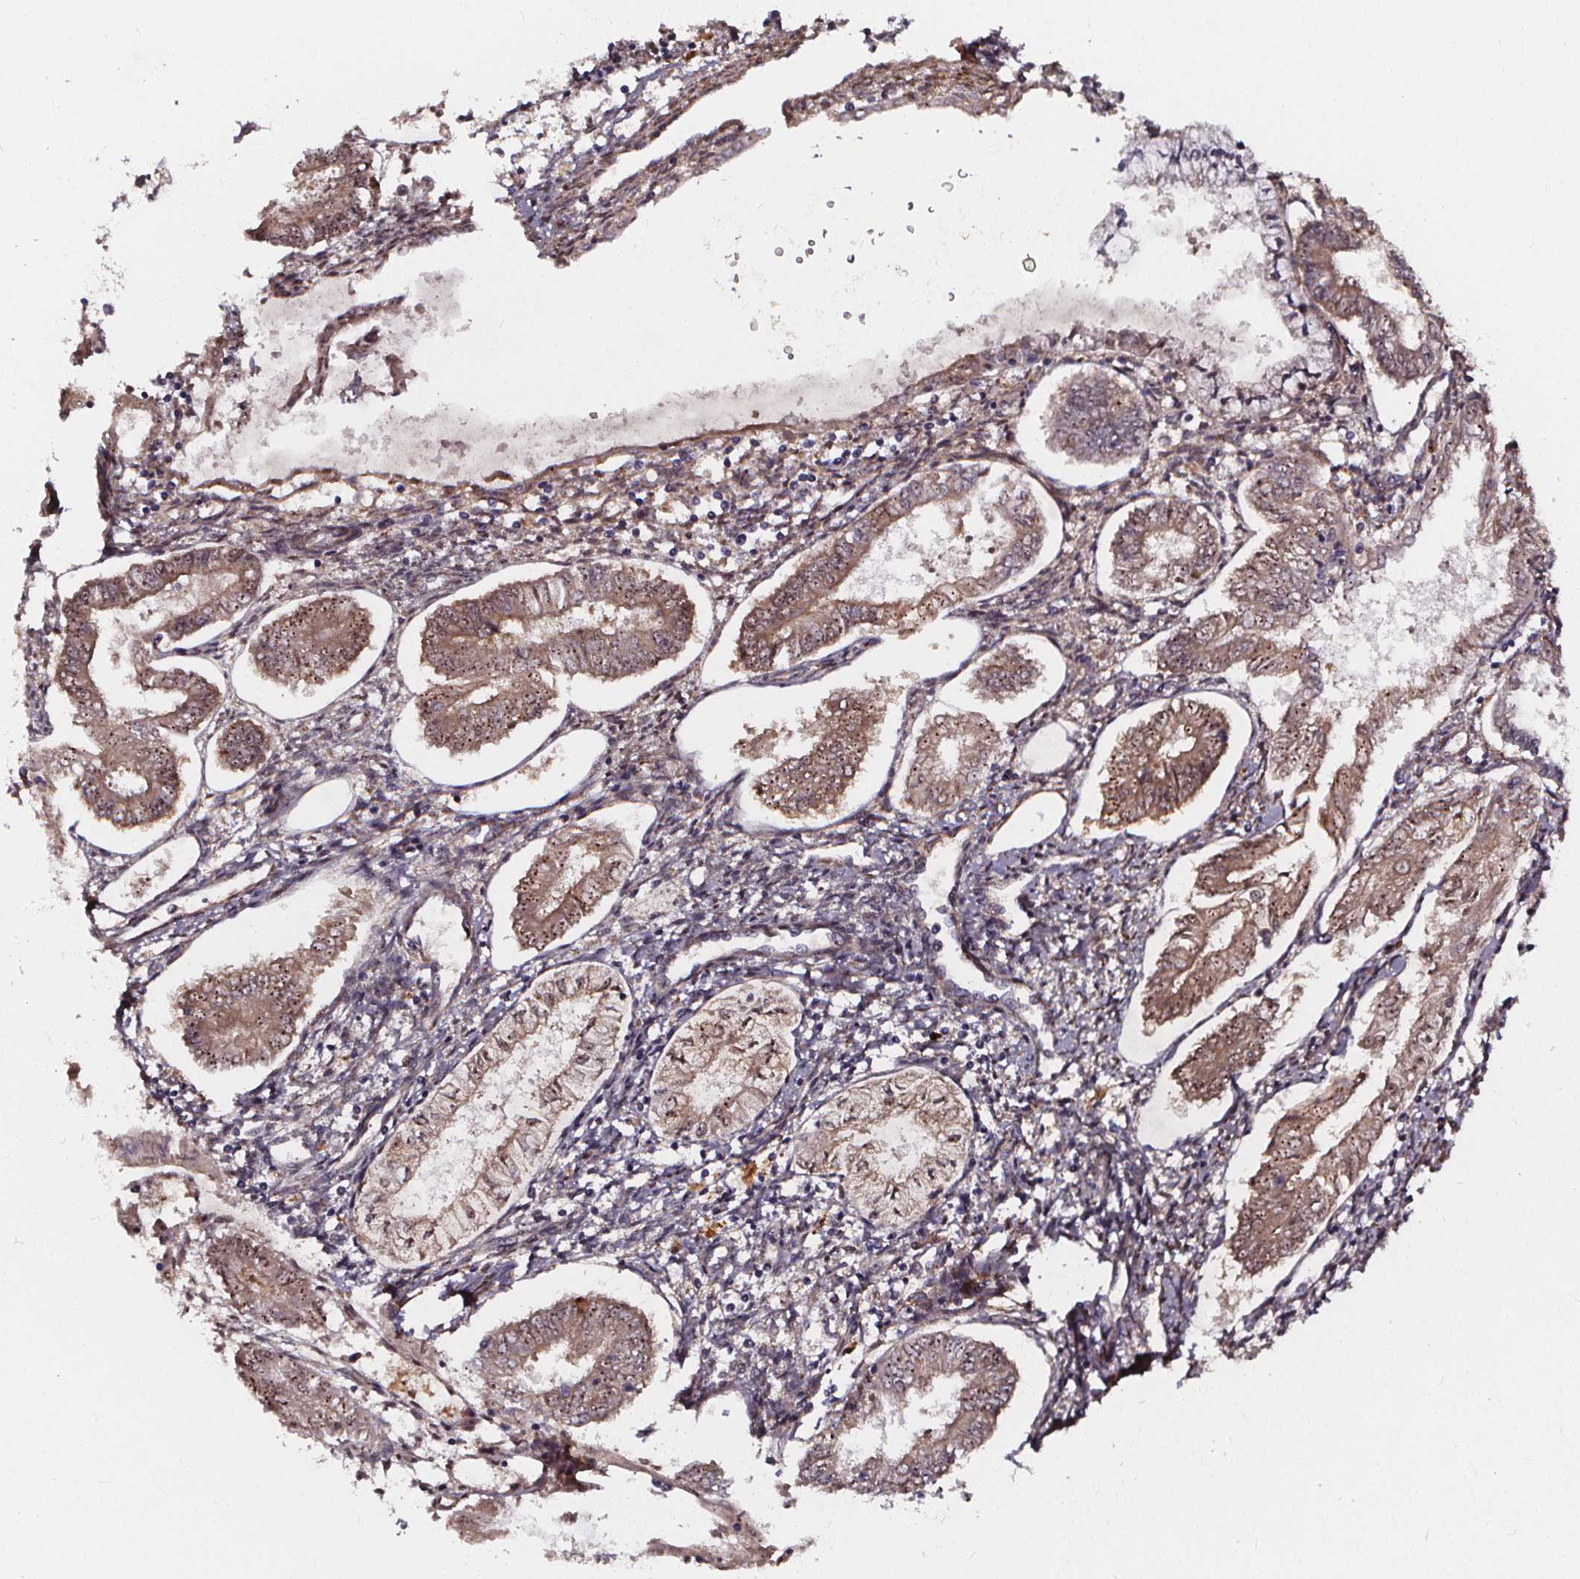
{"staining": {"intensity": "moderate", "quantity": "25%-75%", "location": "cytoplasmic/membranous,nuclear"}, "tissue": "endometrial cancer", "cell_type": "Tumor cells", "image_type": "cancer", "snomed": [{"axis": "morphology", "description": "Adenocarcinoma, NOS"}, {"axis": "topography", "description": "Endometrium"}], "caption": "Immunohistochemistry of human endometrial cancer displays medium levels of moderate cytoplasmic/membranous and nuclear staining in approximately 25%-75% of tumor cells. (DAB = brown stain, brightfield microscopy at high magnification).", "gene": "AEBP1", "patient": {"sex": "female", "age": 68}}